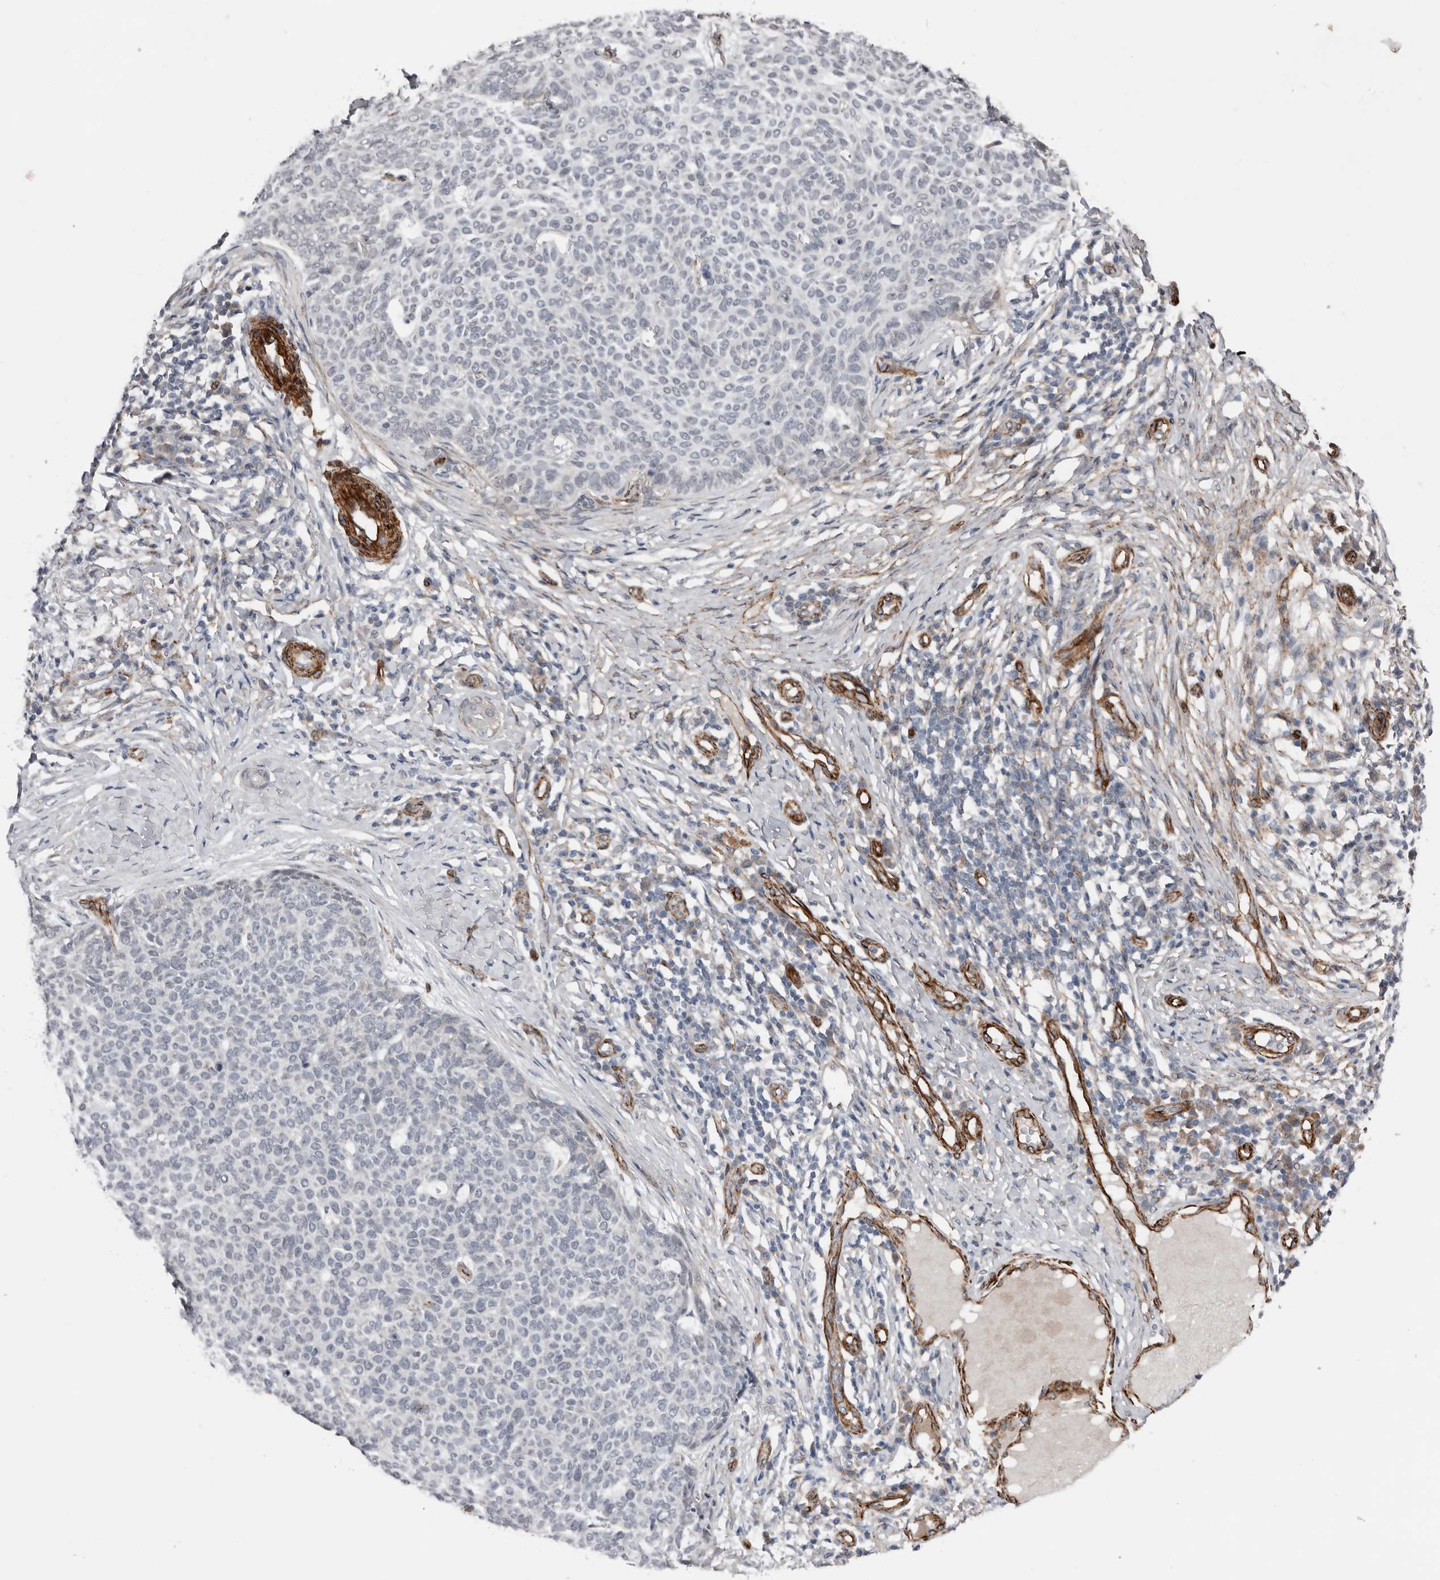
{"staining": {"intensity": "negative", "quantity": "none", "location": "none"}, "tissue": "skin cancer", "cell_type": "Tumor cells", "image_type": "cancer", "snomed": [{"axis": "morphology", "description": "Normal tissue, NOS"}, {"axis": "morphology", "description": "Basal cell carcinoma"}, {"axis": "topography", "description": "Skin"}], "caption": "High magnification brightfield microscopy of basal cell carcinoma (skin) stained with DAB (3,3'-diaminobenzidine) (brown) and counterstained with hematoxylin (blue): tumor cells show no significant expression. The staining was performed using DAB to visualize the protein expression in brown, while the nuclei were stained in blue with hematoxylin (Magnification: 20x).", "gene": "RANBP17", "patient": {"sex": "male", "age": 50}}